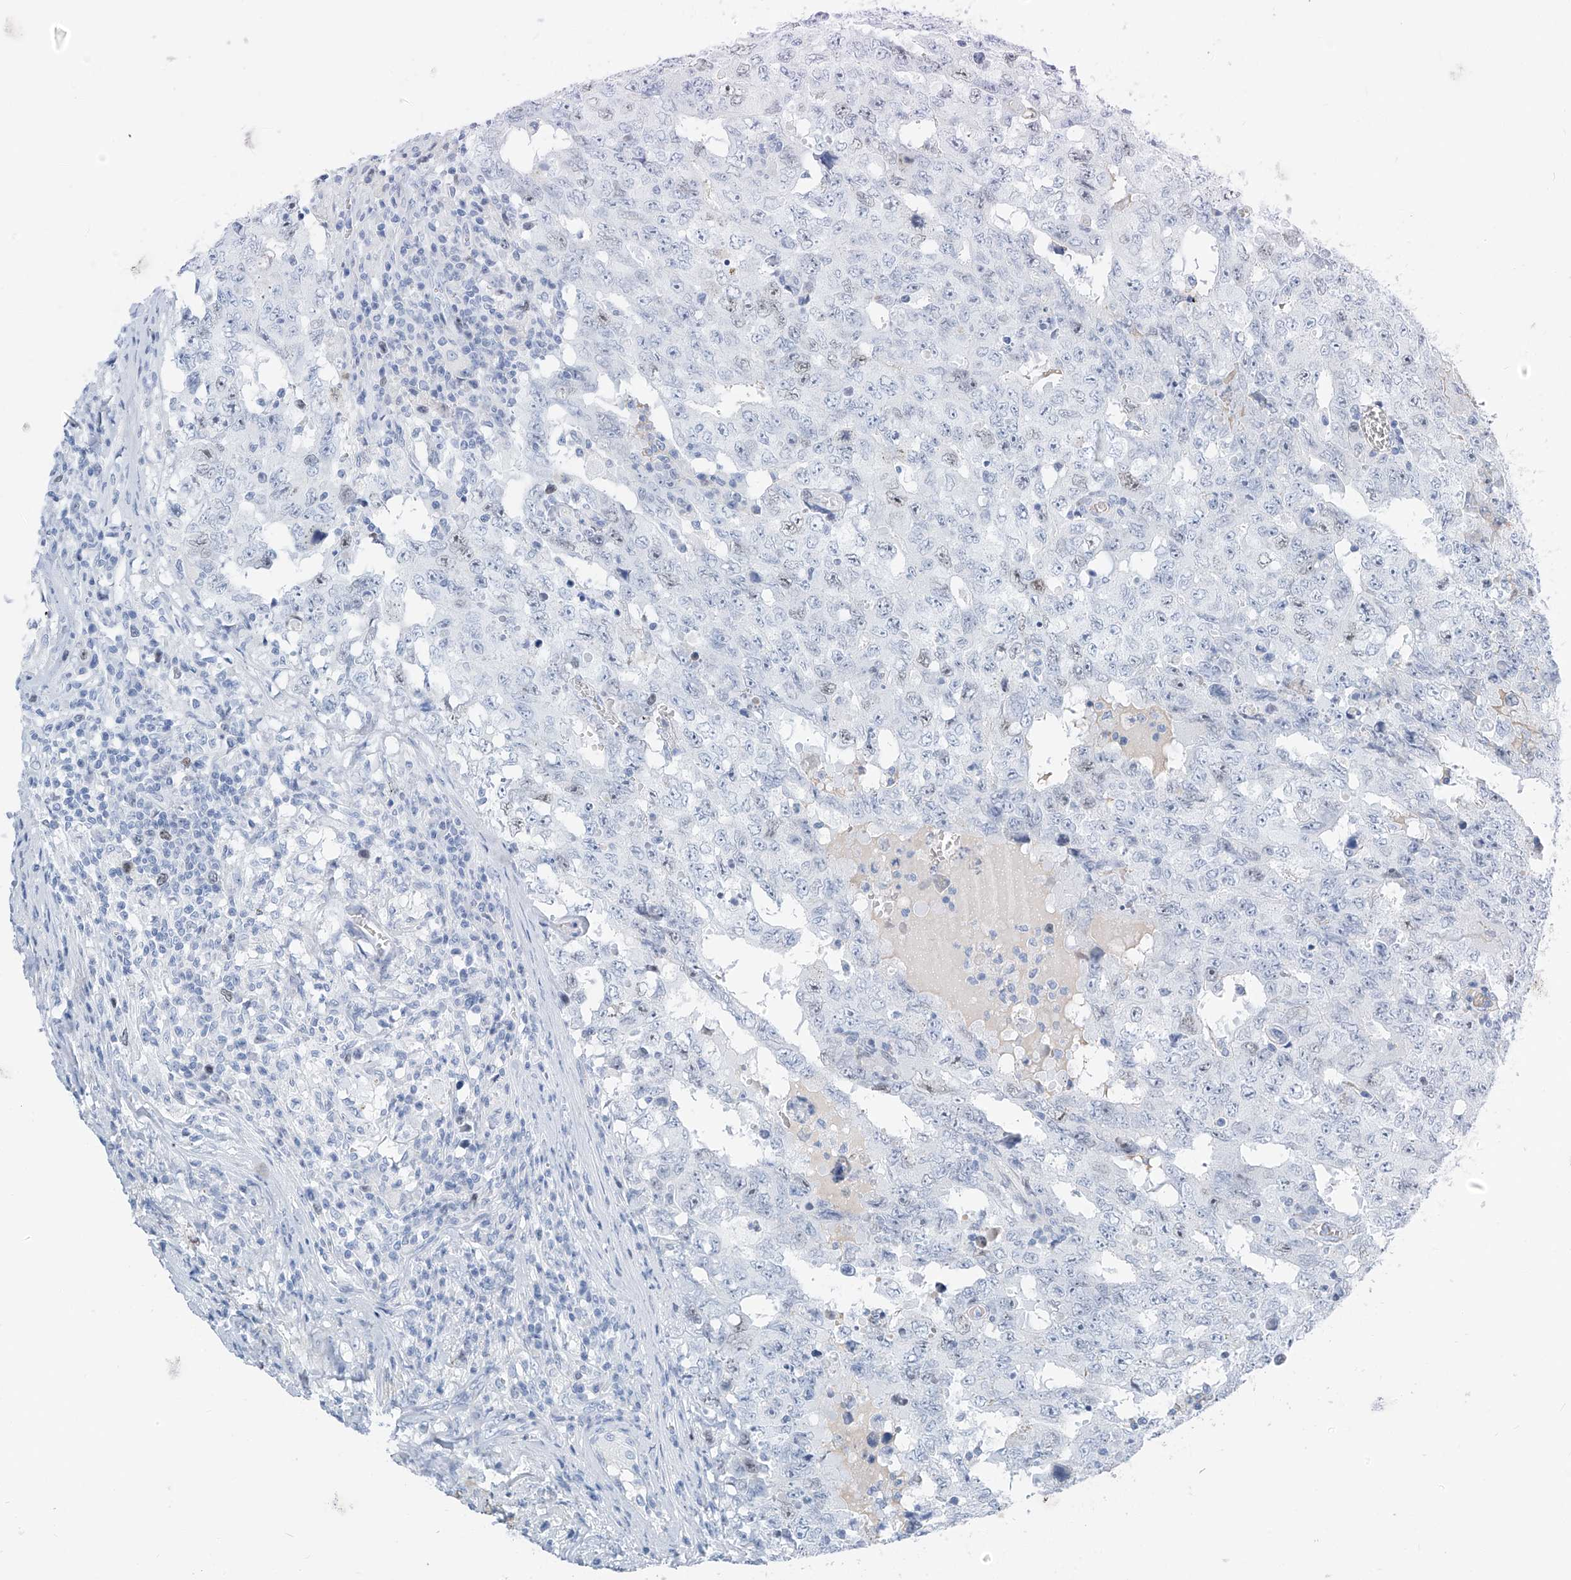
{"staining": {"intensity": "negative", "quantity": "none", "location": "none"}, "tissue": "testis cancer", "cell_type": "Tumor cells", "image_type": "cancer", "snomed": [{"axis": "morphology", "description": "Carcinoma, Embryonal, NOS"}, {"axis": "topography", "description": "Testis"}], "caption": "An image of testis cancer stained for a protein exhibits no brown staining in tumor cells.", "gene": "SGO2", "patient": {"sex": "male", "age": 26}}